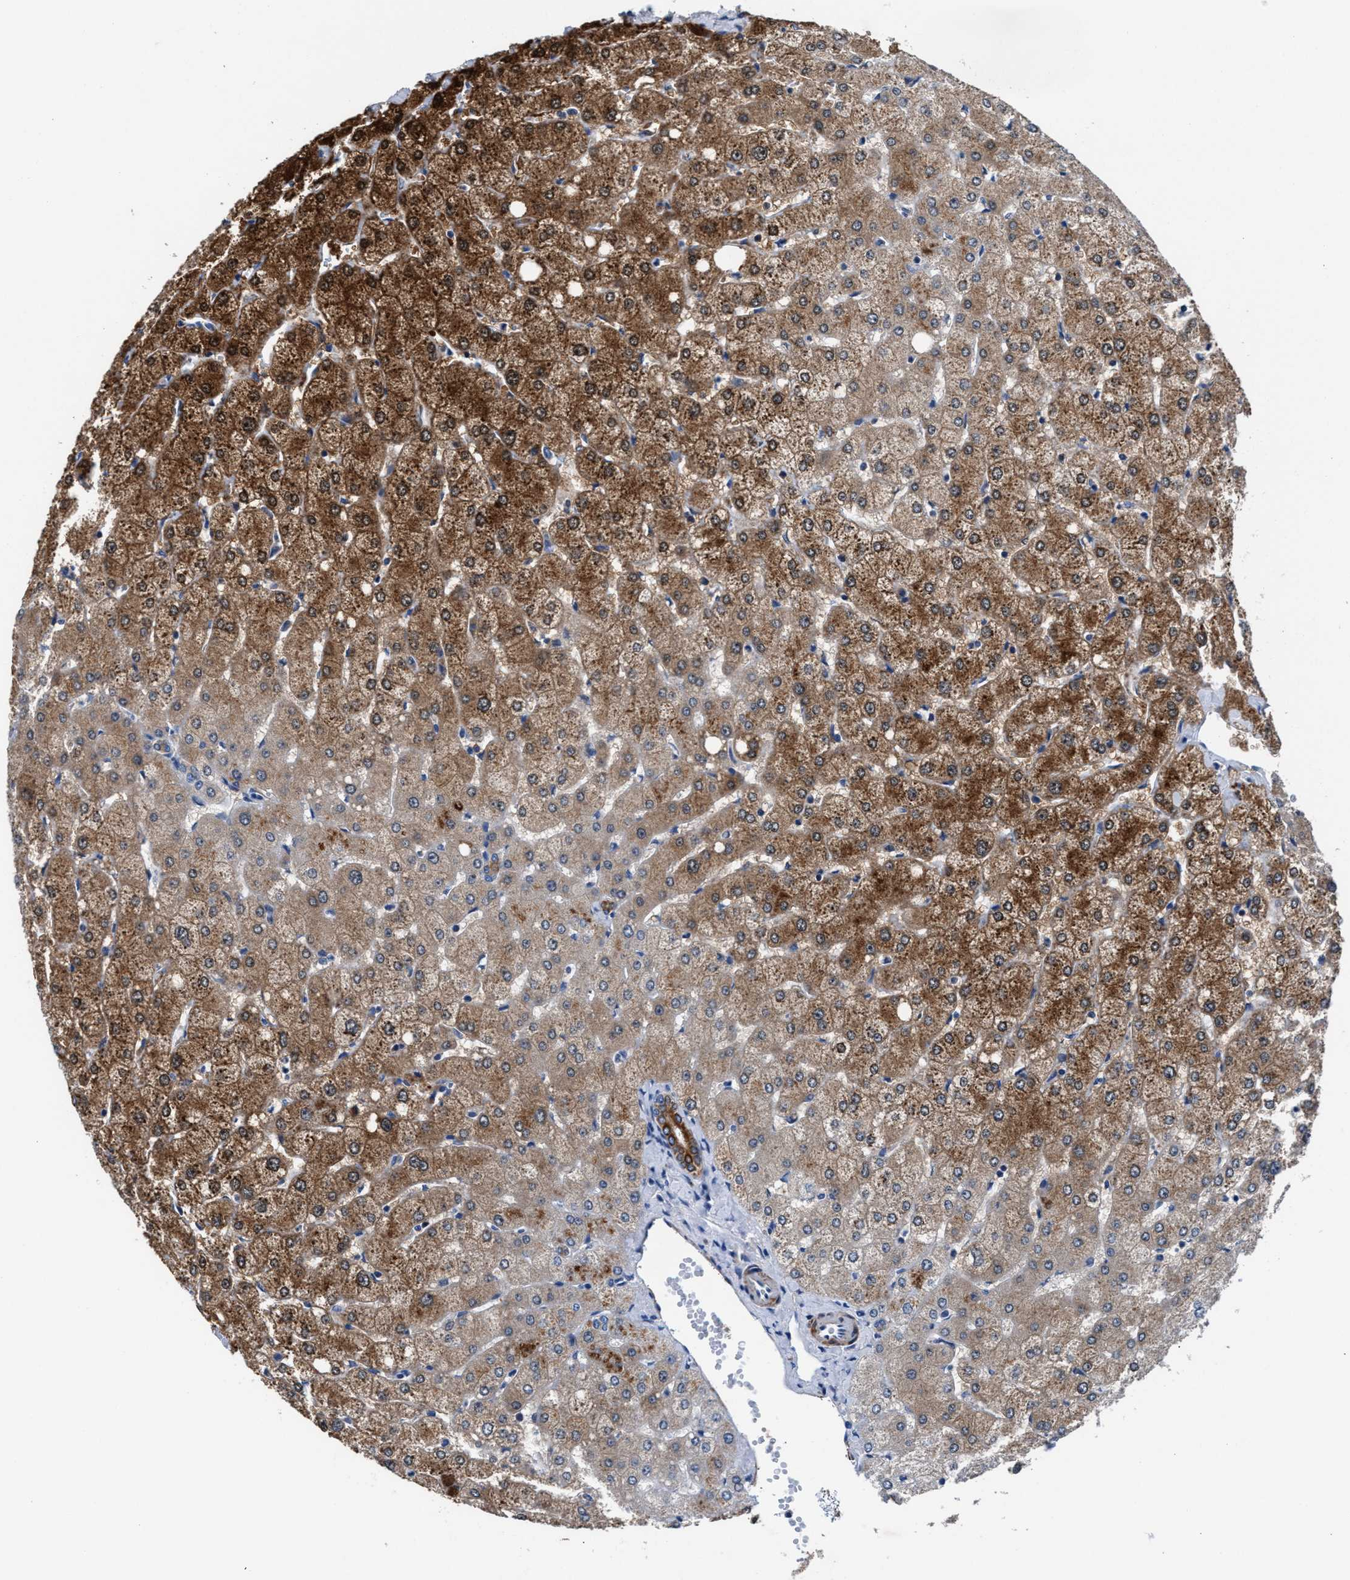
{"staining": {"intensity": "strong", "quantity": "<25%", "location": "cytoplasmic/membranous"}, "tissue": "liver", "cell_type": "Cholangiocytes", "image_type": "normal", "snomed": [{"axis": "morphology", "description": "Normal tissue, NOS"}, {"axis": "topography", "description": "Liver"}], "caption": "The photomicrograph exhibits staining of benign liver, revealing strong cytoplasmic/membranous protein staining (brown color) within cholangiocytes. Immunohistochemistry (ihc) stains the protein in brown and the nuclei are stained blue.", "gene": "PARG", "patient": {"sex": "female", "age": 54}}